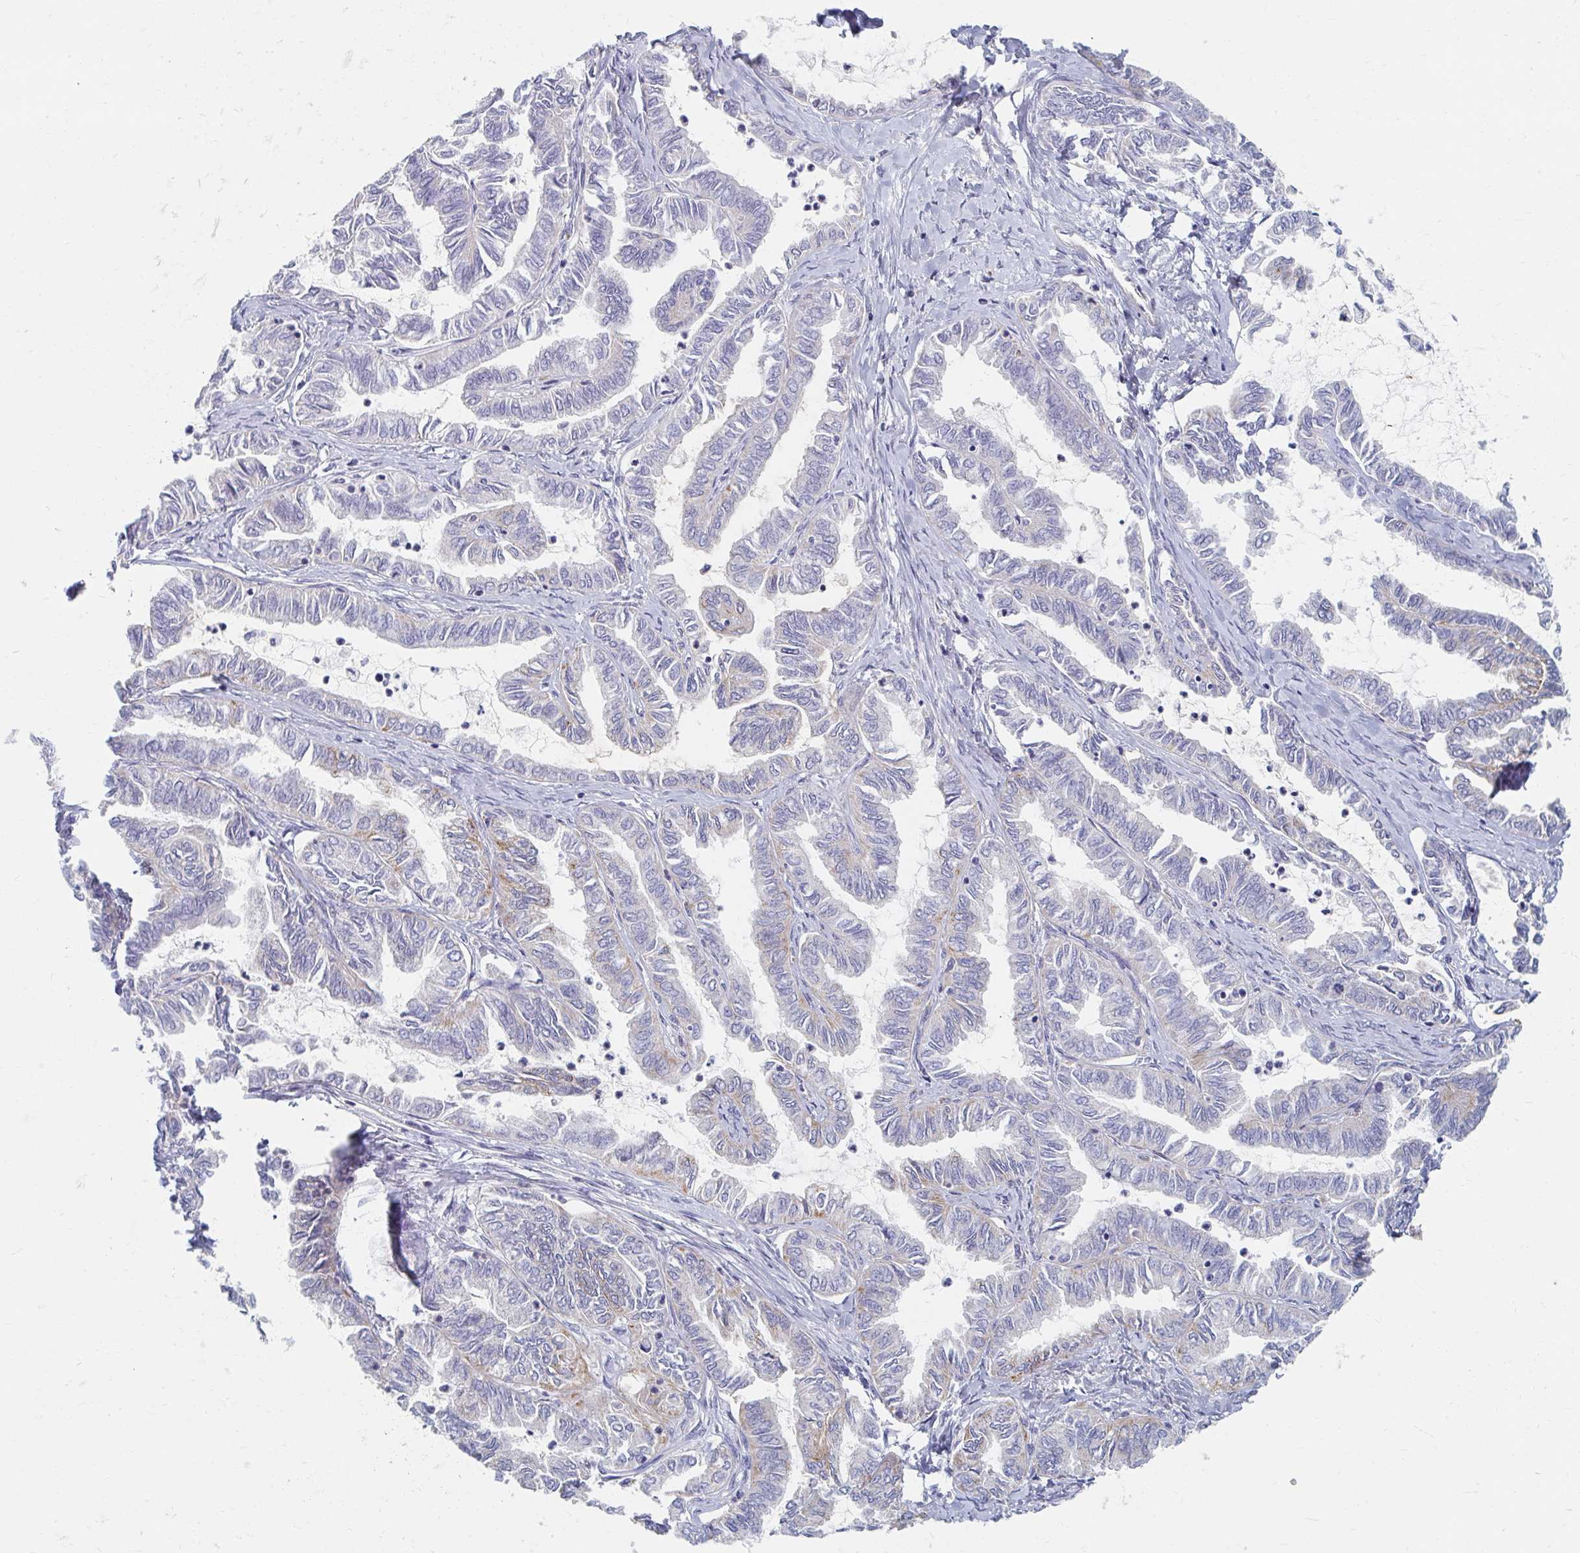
{"staining": {"intensity": "negative", "quantity": "none", "location": "none"}, "tissue": "ovarian cancer", "cell_type": "Tumor cells", "image_type": "cancer", "snomed": [{"axis": "morphology", "description": "Carcinoma, endometroid"}, {"axis": "topography", "description": "Ovary"}], "caption": "Tumor cells show no significant protein expression in endometroid carcinoma (ovarian). (Stains: DAB IHC with hematoxylin counter stain, Microscopy: brightfield microscopy at high magnification).", "gene": "MAVS", "patient": {"sex": "female", "age": 70}}